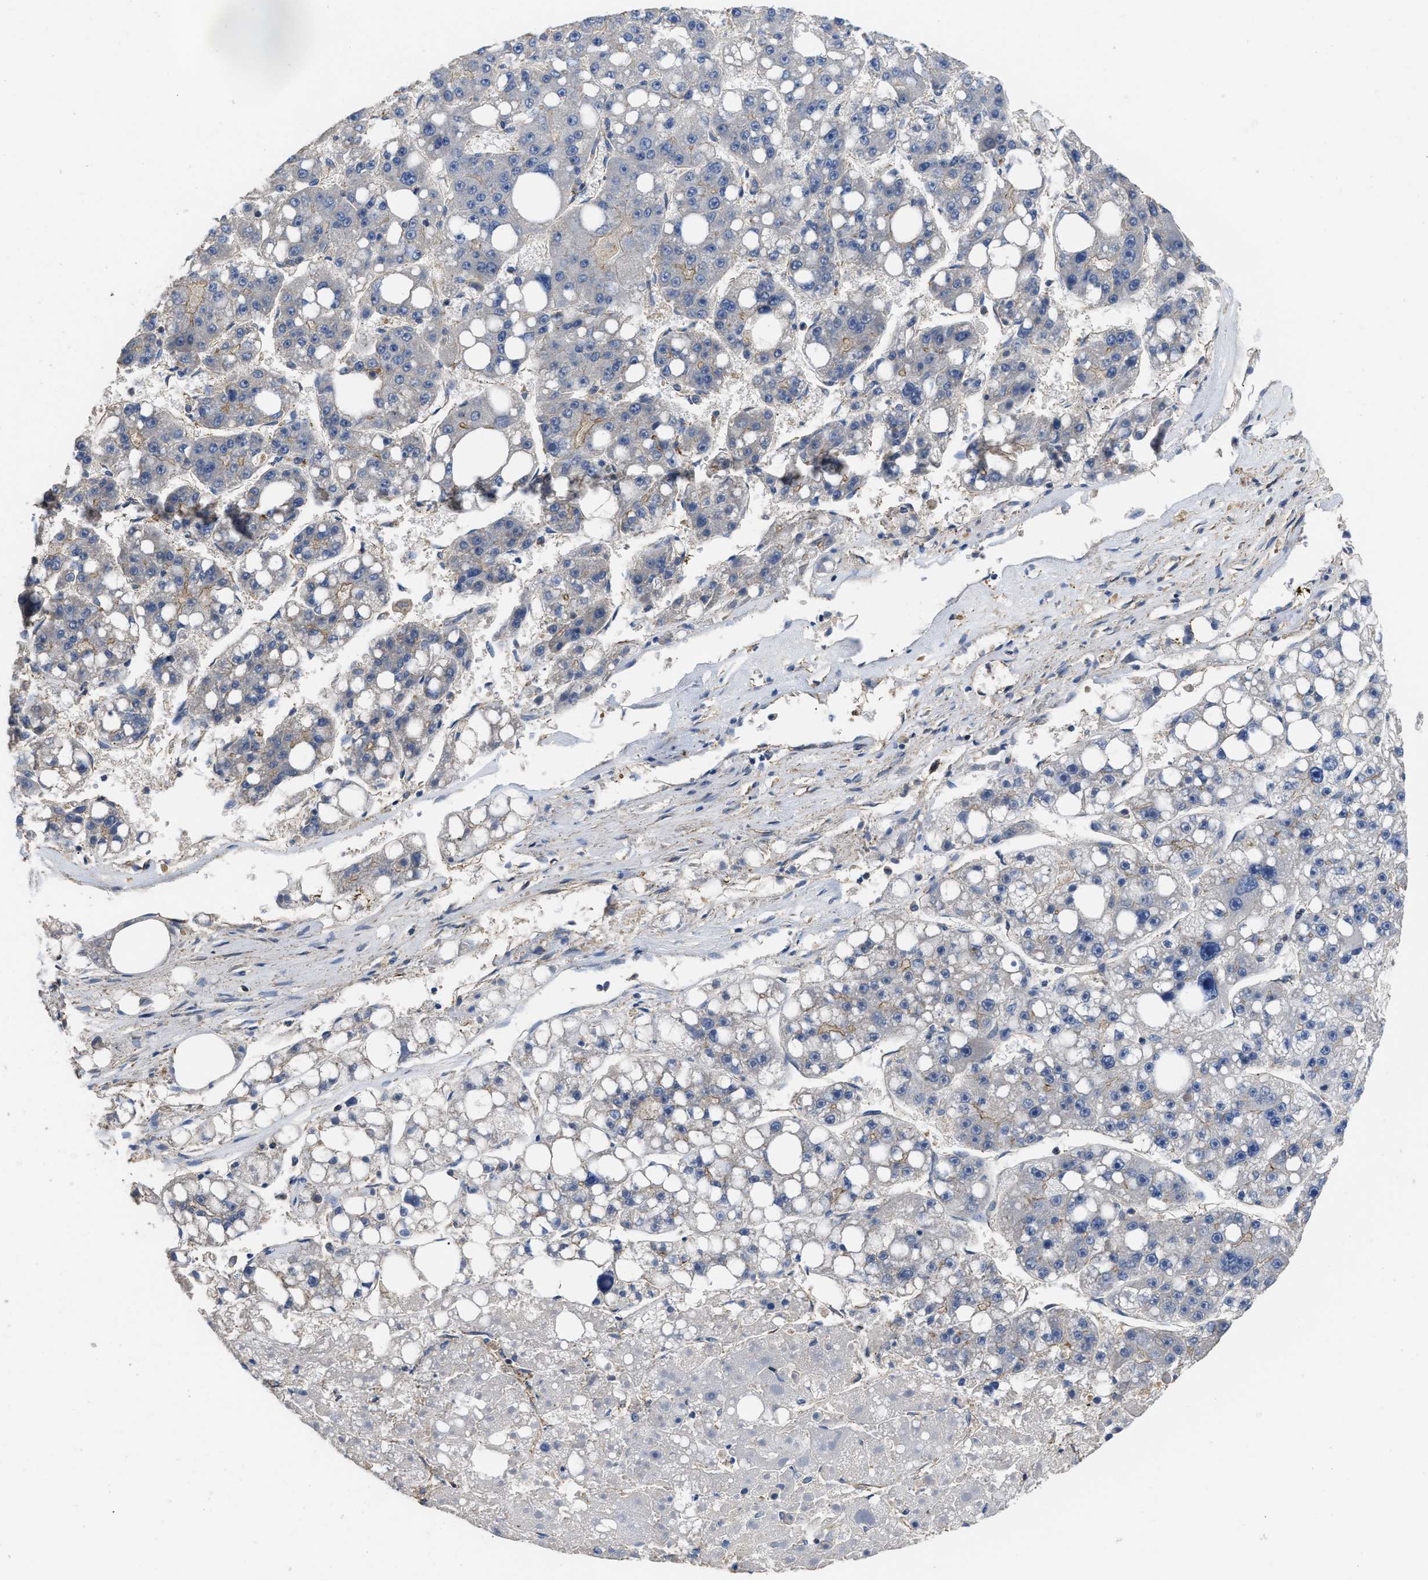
{"staining": {"intensity": "negative", "quantity": "none", "location": "none"}, "tissue": "liver cancer", "cell_type": "Tumor cells", "image_type": "cancer", "snomed": [{"axis": "morphology", "description": "Carcinoma, Hepatocellular, NOS"}, {"axis": "topography", "description": "Liver"}], "caption": "There is no significant staining in tumor cells of liver cancer.", "gene": "USP4", "patient": {"sex": "female", "age": 61}}